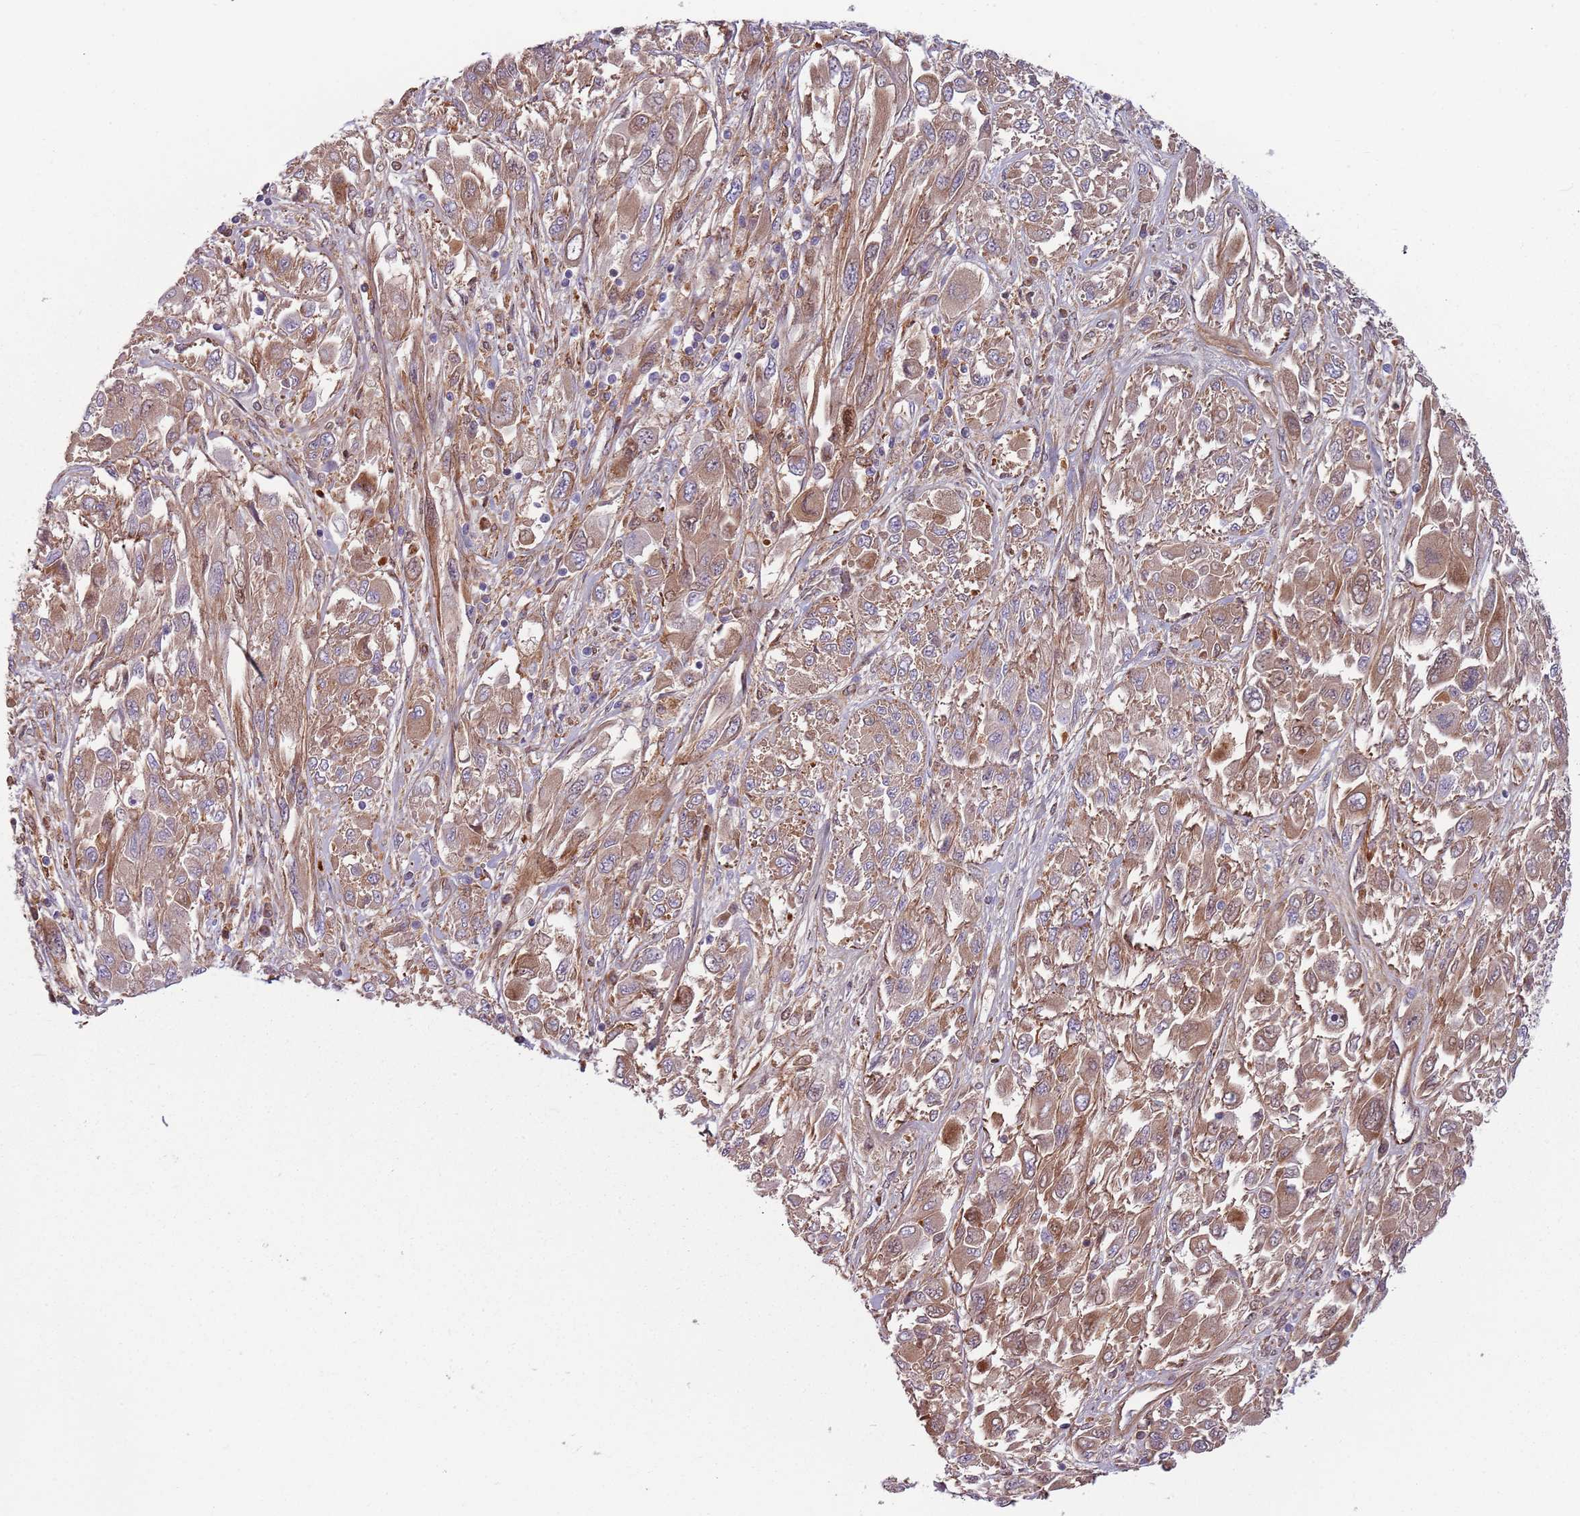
{"staining": {"intensity": "moderate", "quantity": ">75%", "location": "cytoplasmic/membranous"}, "tissue": "melanoma", "cell_type": "Tumor cells", "image_type": "cancer", "snomed": [{"axis": "morphology", "description": "Malignant melanoma, NOS"}, {"axis": "topography", "description": "Skin"}], "caption": "A medium amount of moderate cytoplasmic/membranous staining is seen in approximately >75% of tumor cells in melanoma tissue.", "gene": "NADK", "patient": {"sex": "female", "age": 91}}